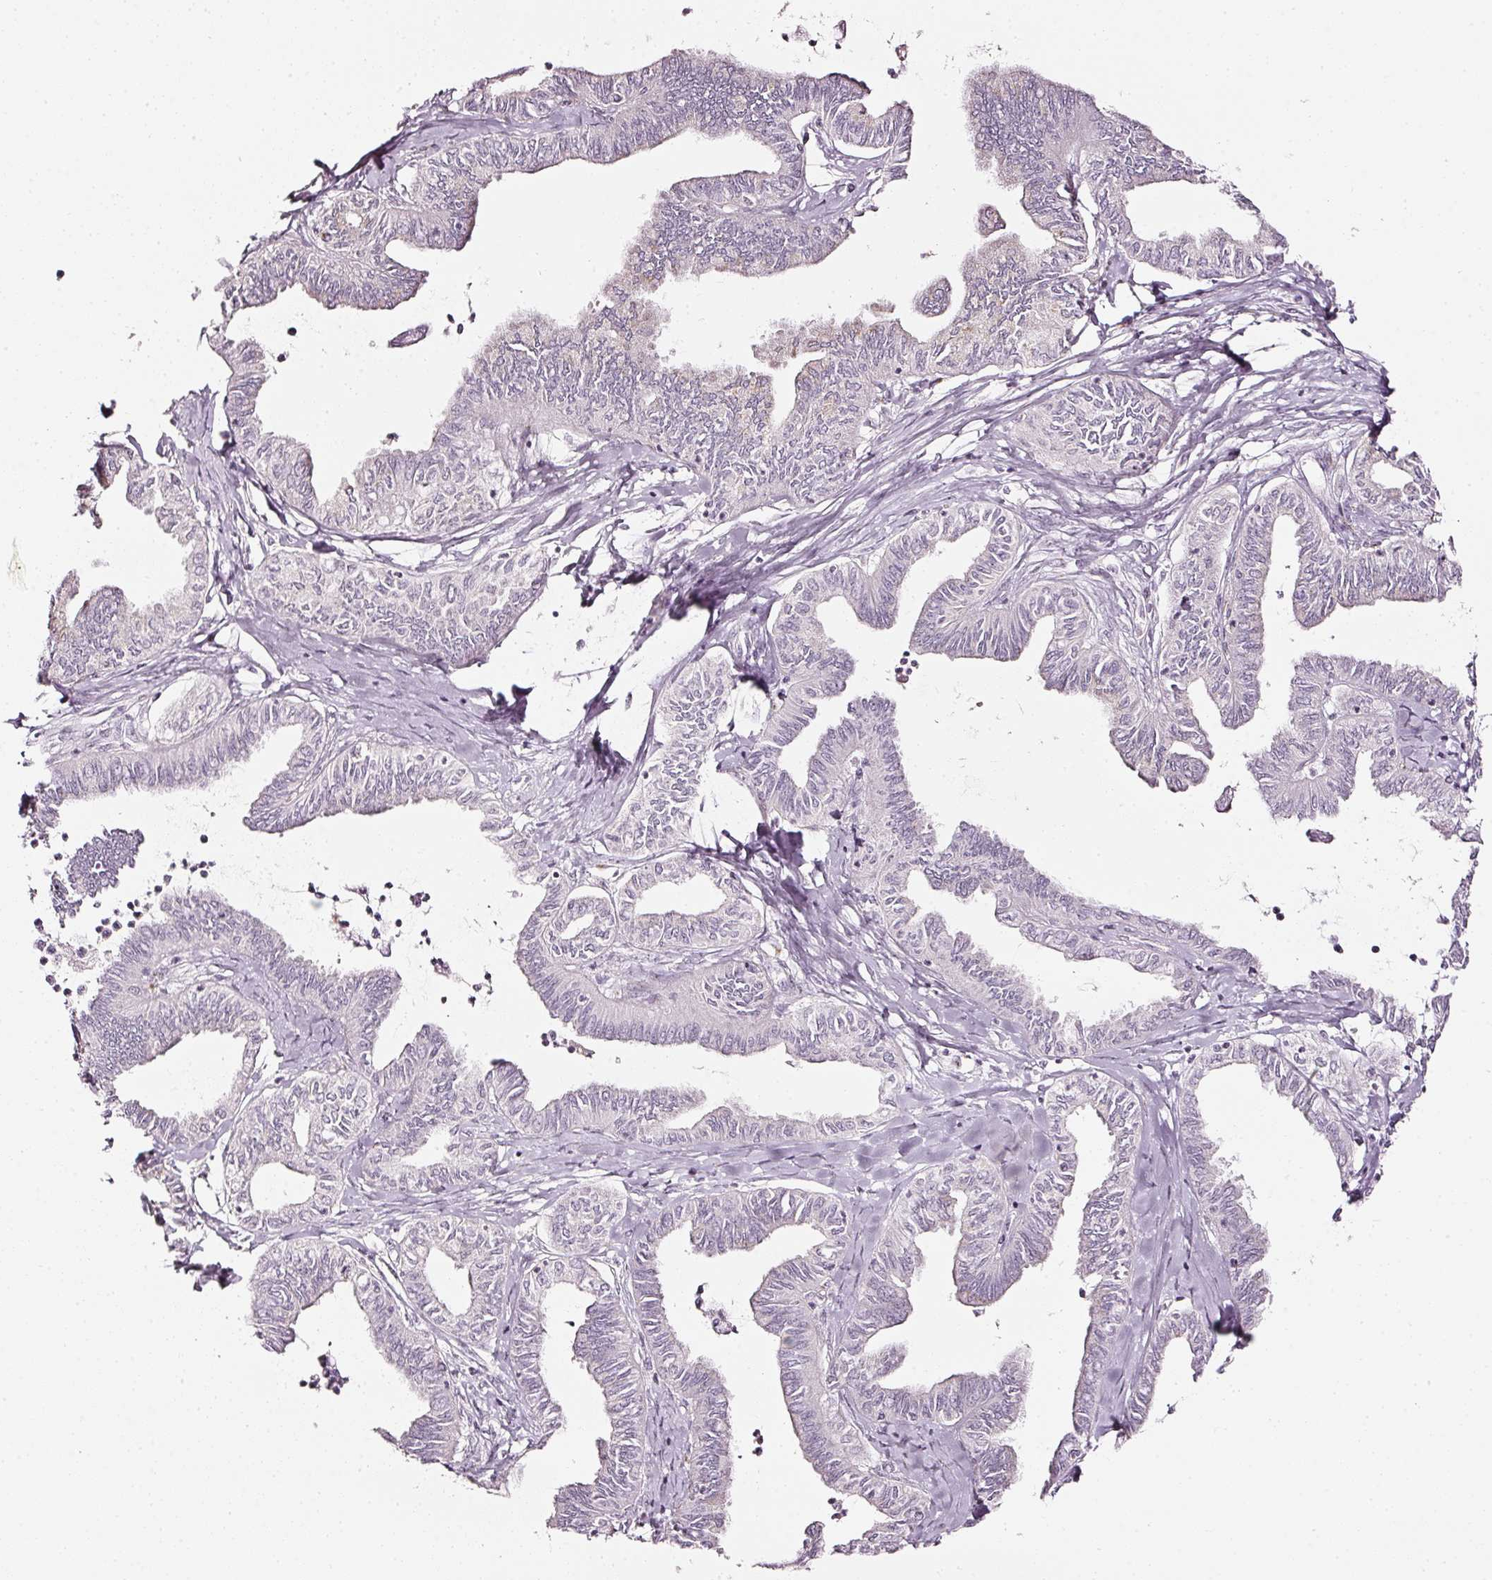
{"staining": {"intensity": "negative", "quantity": "none", "location": "none"}, "tissue": "ovarian cancer", "cell_type": "Tumor cells", "image_type": "cancer", "snomed": [{"axis": "morphology", "description": "Carcinoma, endometroid"}, {"axis": "topography", "description": "Ovary"}], "caption": "Immunohistochemical staining of ovarian cancer (endometroid carcinoma) demonstrates no significant positivity in tumor cells.", "gene": "SDF4", "patient": {"sex": "female", "age": 70}}